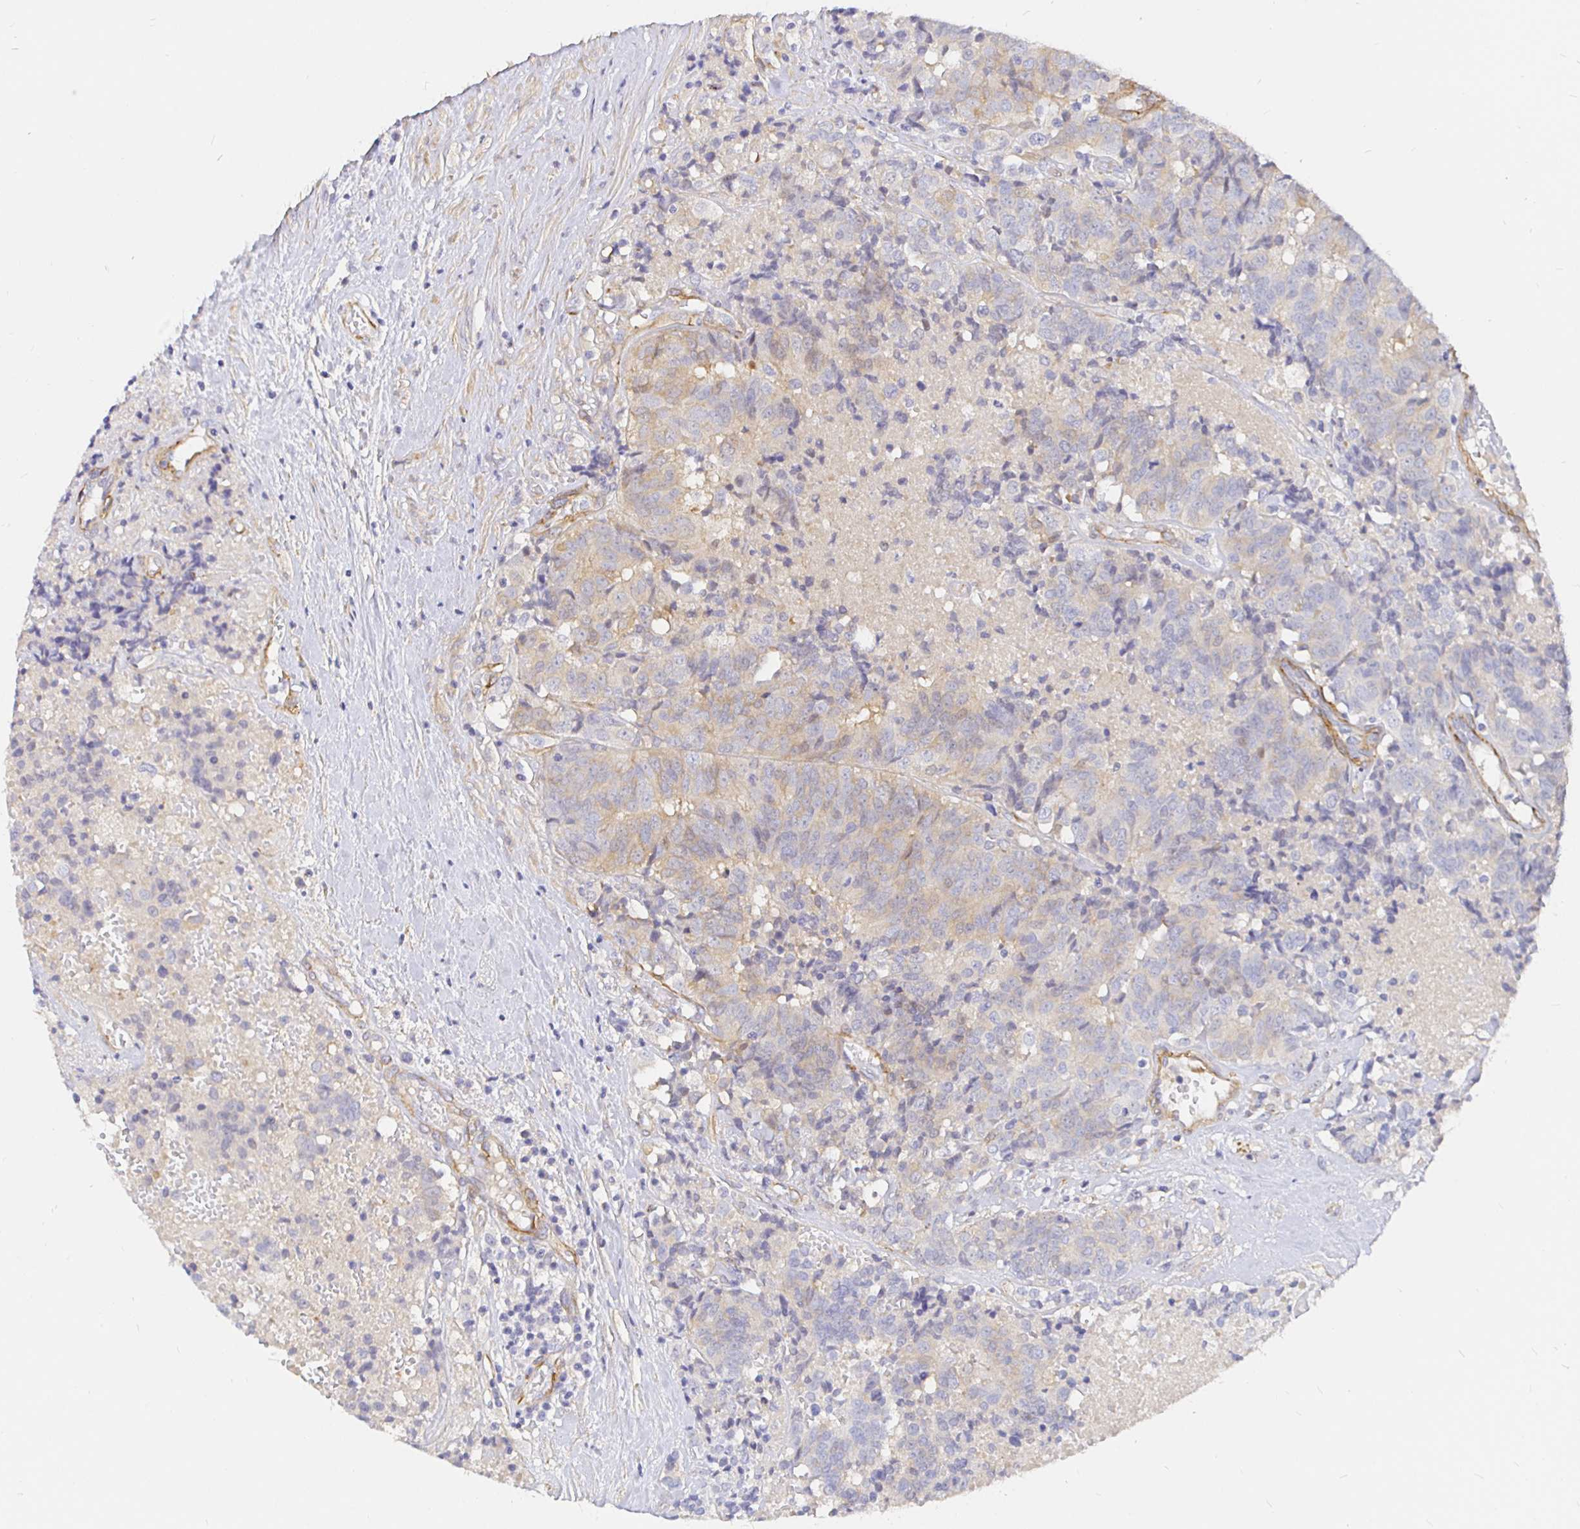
{"staining": {"intensity": "weak", "quantity": "25%-75%", "location": "cytoplasmic/membranous"}, "tissue": "prostate cancer", "cell_type": "Tumor cells", "image_type": "cancer", "snomed": [{"axis": "morphology", "description": "Adenocarcinoma, High grade"}, {"axis": "topography", "description": "Prostate and seminal vesicle, NOS"}], "caption": "Immunohistochemical staining of prostate cancer (adenocarcinoma (high-grade)) reveals low levels of weak cytoplasmic/membranous protein positivity in approximately 25%-75% of tumor cells. (Stains: DAB in brown, nuclei in blue, Microscopy: brightfield microscopy at high magnification).", "gene": "PALM2AKAP2", "patient": {"sex": "male", "age": 60}}